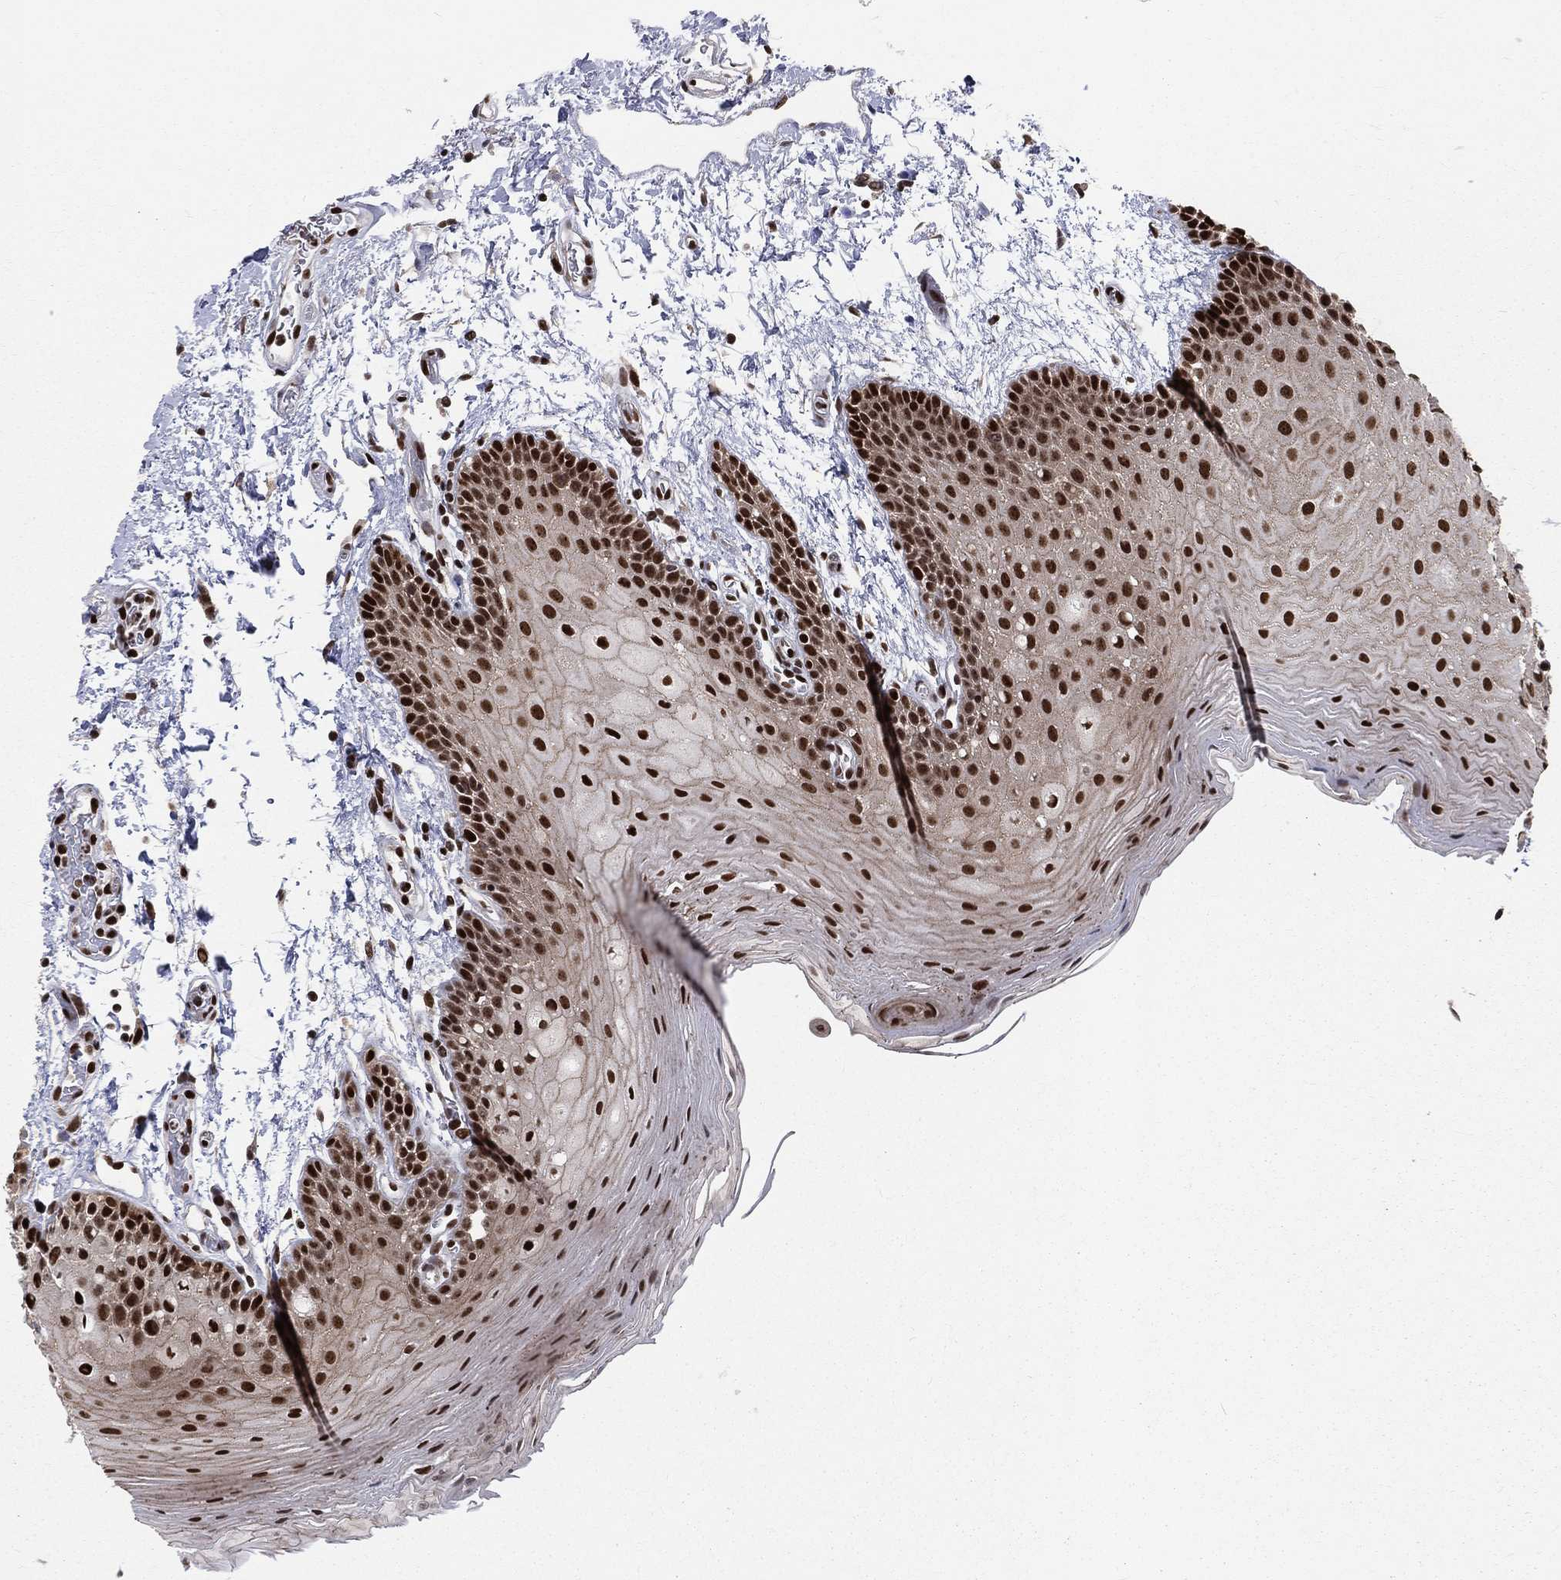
{"staining": {"intensity": "strong", "quantity": ">75%", "location": "nuclear"}, "tissue": "oral mucosa", "cell_type": "Squamous epithelial cells", "image_type": "normal", "snomed": [{"axis": "morphology", "description": "Normal tissue, NOS"}, {"axis": "topography", "description": "Oral tissue"}], "caption": "High-magnification brightfield microscopy of benign oral mucosa stained with DAB (brown) and counterstained with hematoxylin (blue). squamous epithelial cells exhibit strong nuclear positivity is present in about>75% of cells.", "gene": "POLB", "patient": {"sex": "male", "age": 62}}